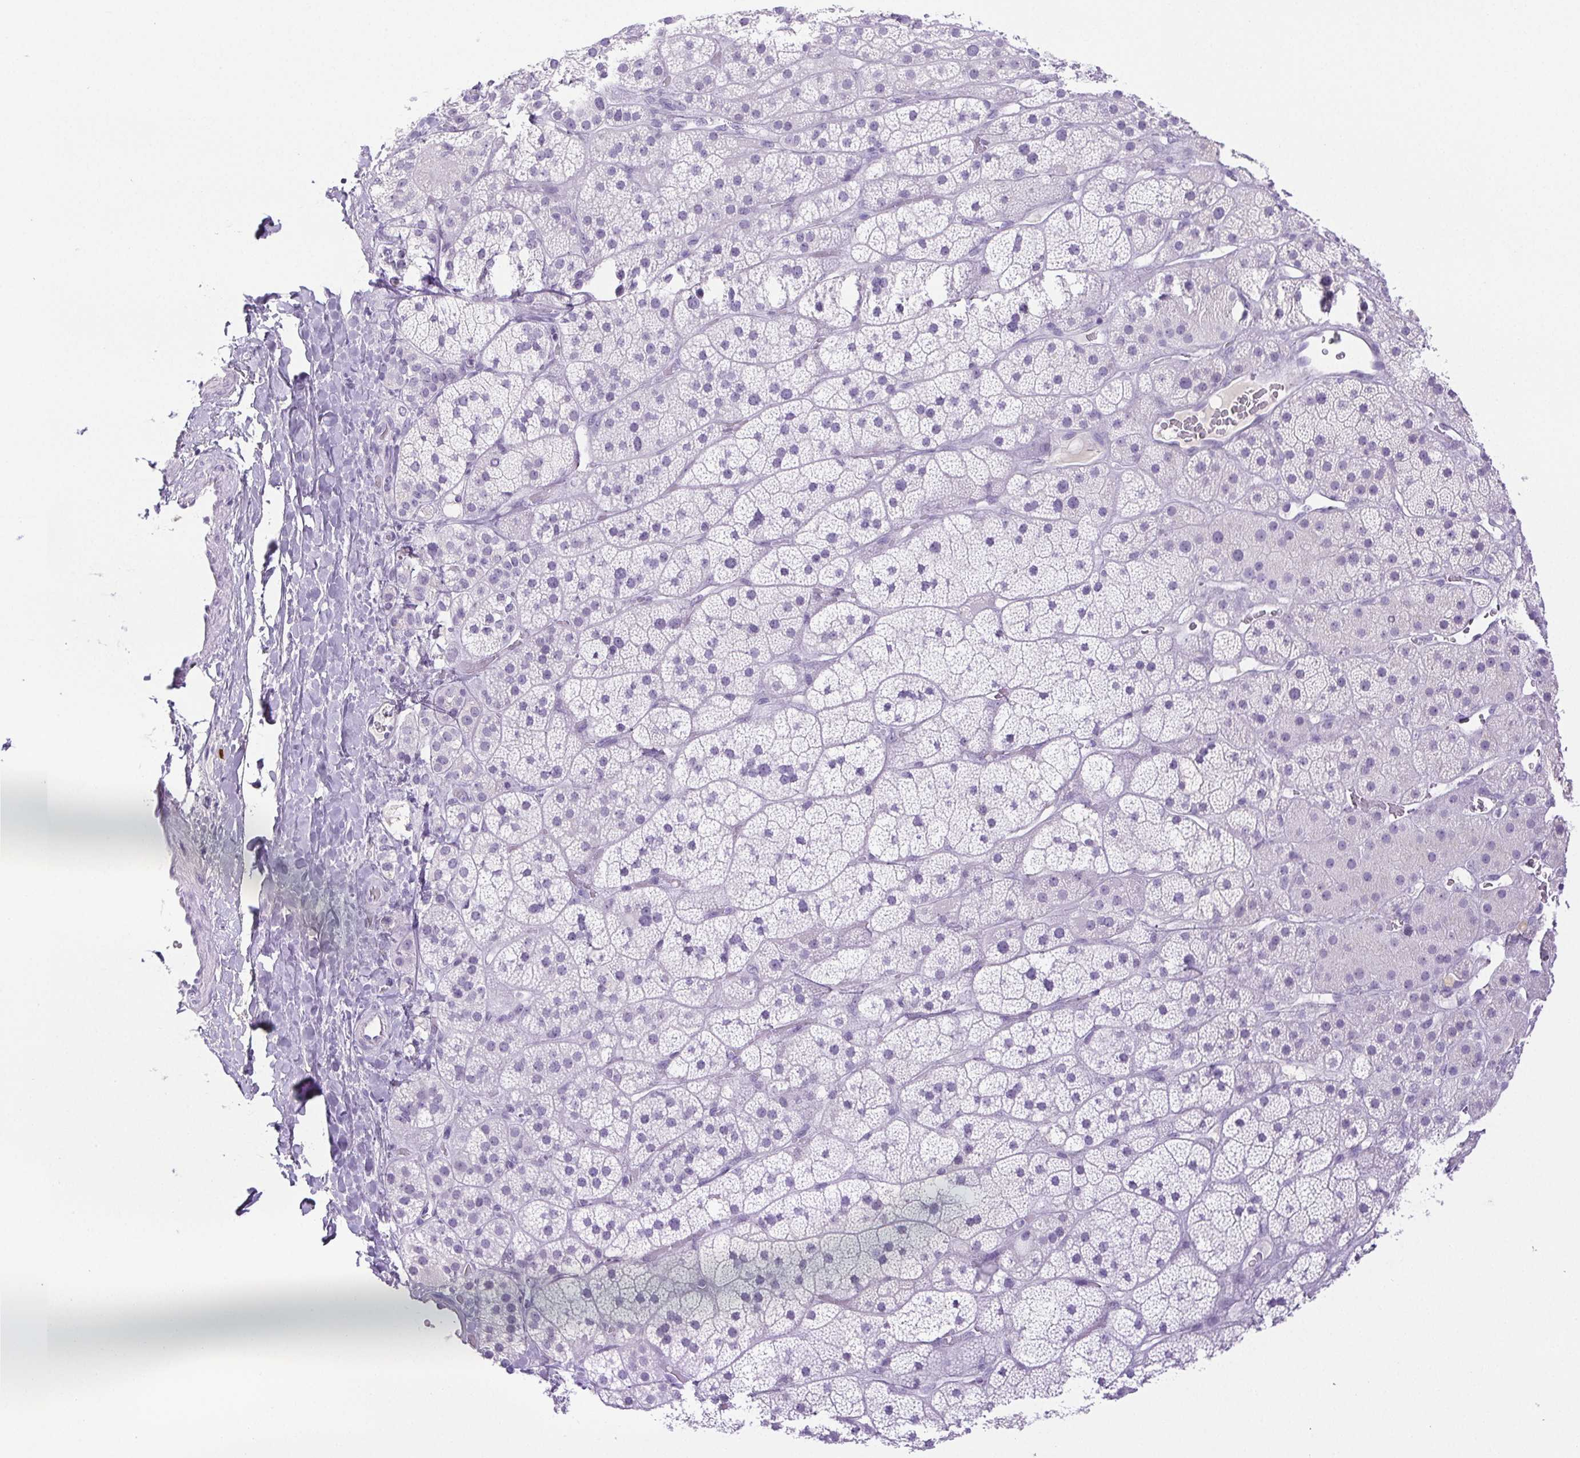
{"staining": {"intensity": "negative", "quantity": "none", "location": "none"}, "tissue": "adrenal gland", "cell_type": "Glandular cells", "image_type": "normal", "snomed": [{"axis": "morphology", "description": "Normal tissue, NOS"}, {"axis": "topography", "description": "Adrenal gland"}], "caption": "IHC micrograph of unremarkable human adrenal gland stained for a protein (brown), which shows no staining in glandular cells. The staining was performed using DAB (3,3'-diaminobenzidine) to visualize the protein expression in brown, while the nuclei were stained in blue with hematoxylin (Magnification: 20x).", "gene": "PAPPA2", "patient": {"sex": "male", "age": 57}}